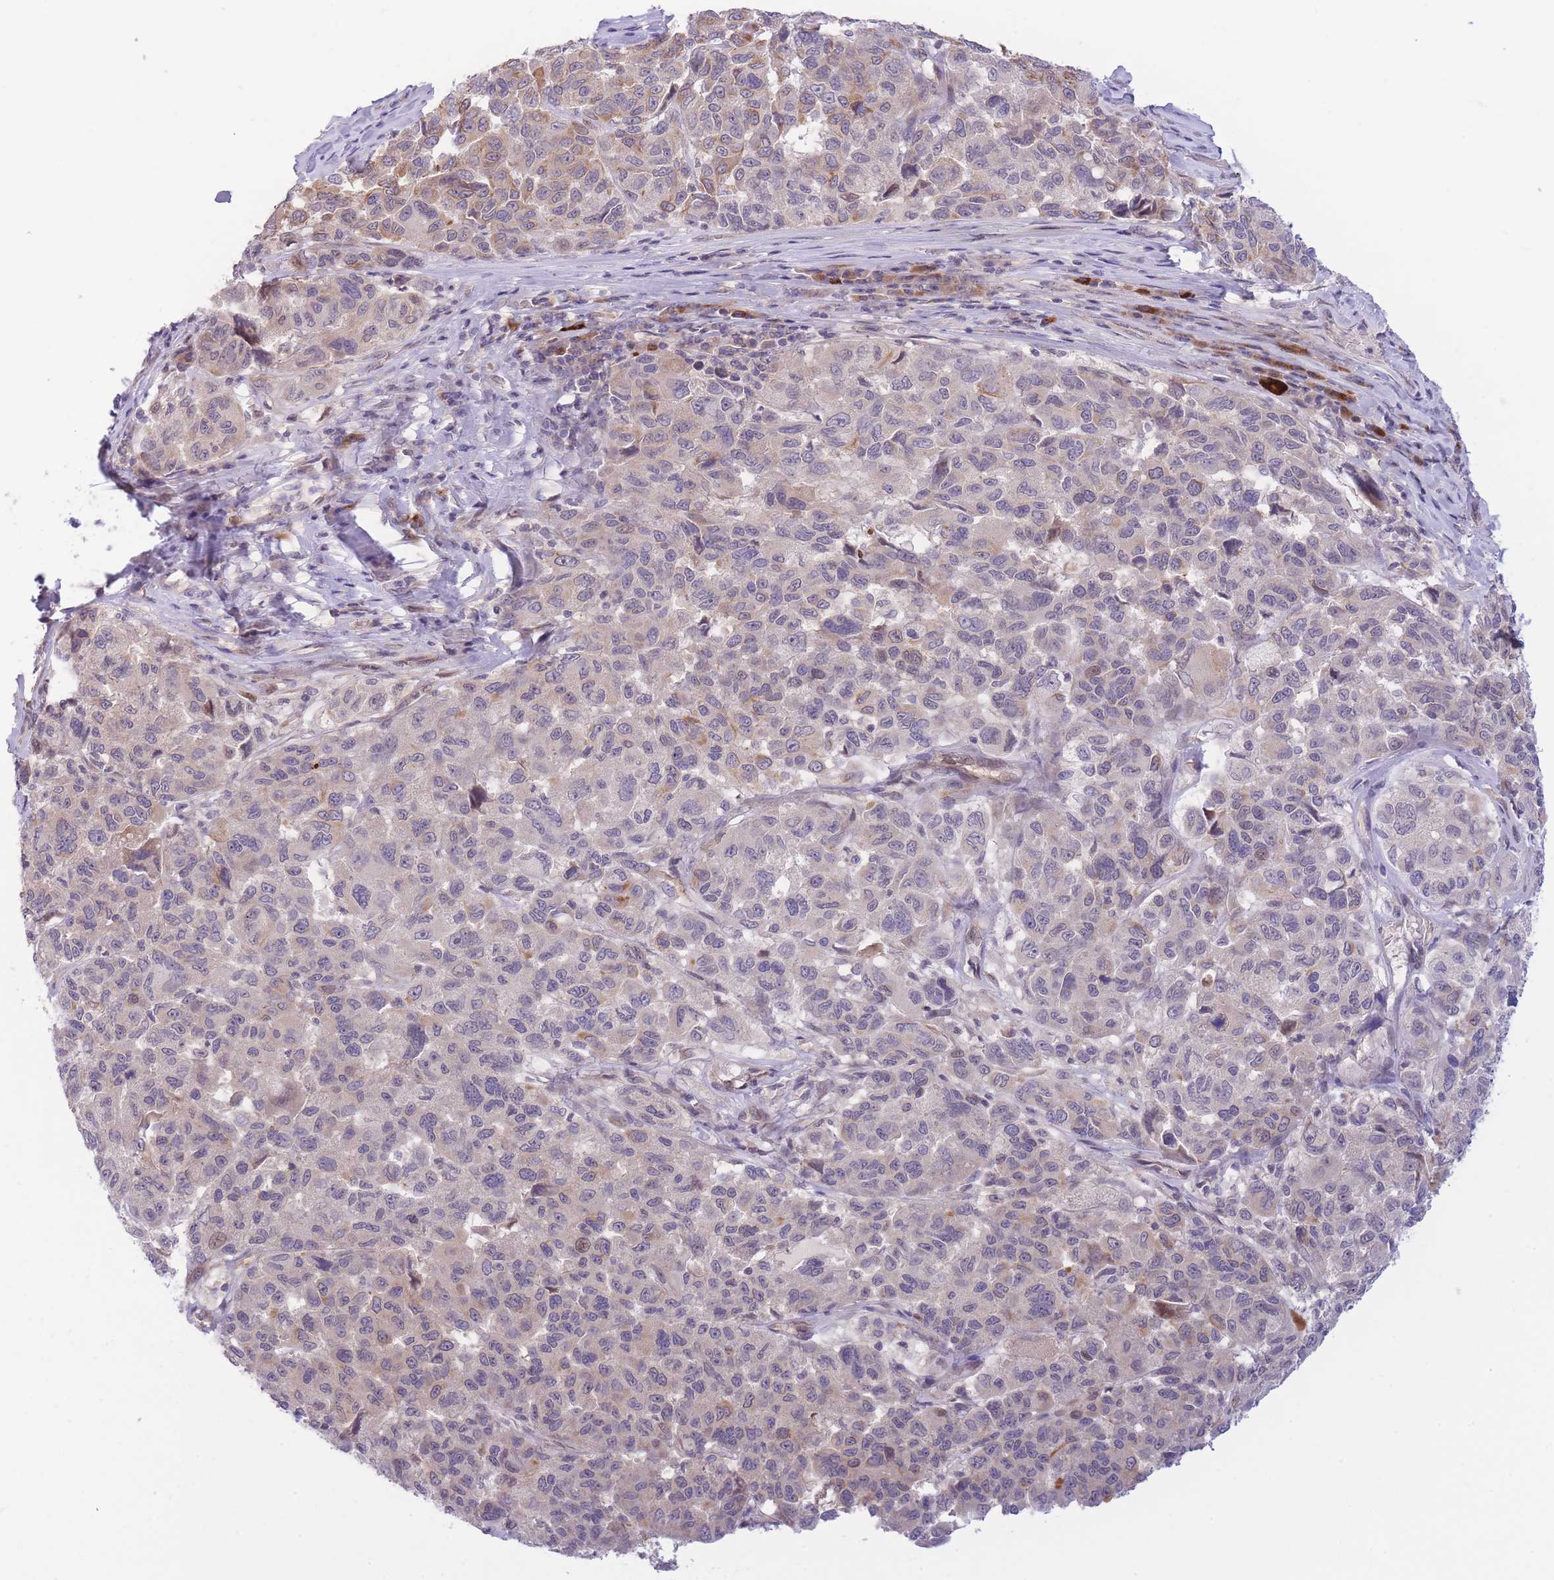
{"staining": {"intensity": "moderate", "quantity": "<25%", "location": "cytoplasmic/membranous,nuclear"}, "tissue": "melanoma", "cell_type": "Tumor cells", "image_type": "cancer", "snomed": [{"axis": "morphology", "description": "Malignant melanoma, NOS"}, {"axis": "topography", "description": "Skin"}], "caption": "Immunohistochemistry (DAB (3,3'-diaminobenzidine)) staining of melanoma reveals moderate cytoplasmic/membranous and nuclear protein staining in about <25% of tumor cells.", "gene": "CDC25B", "patient": {"sex": "female", "age": 66}}